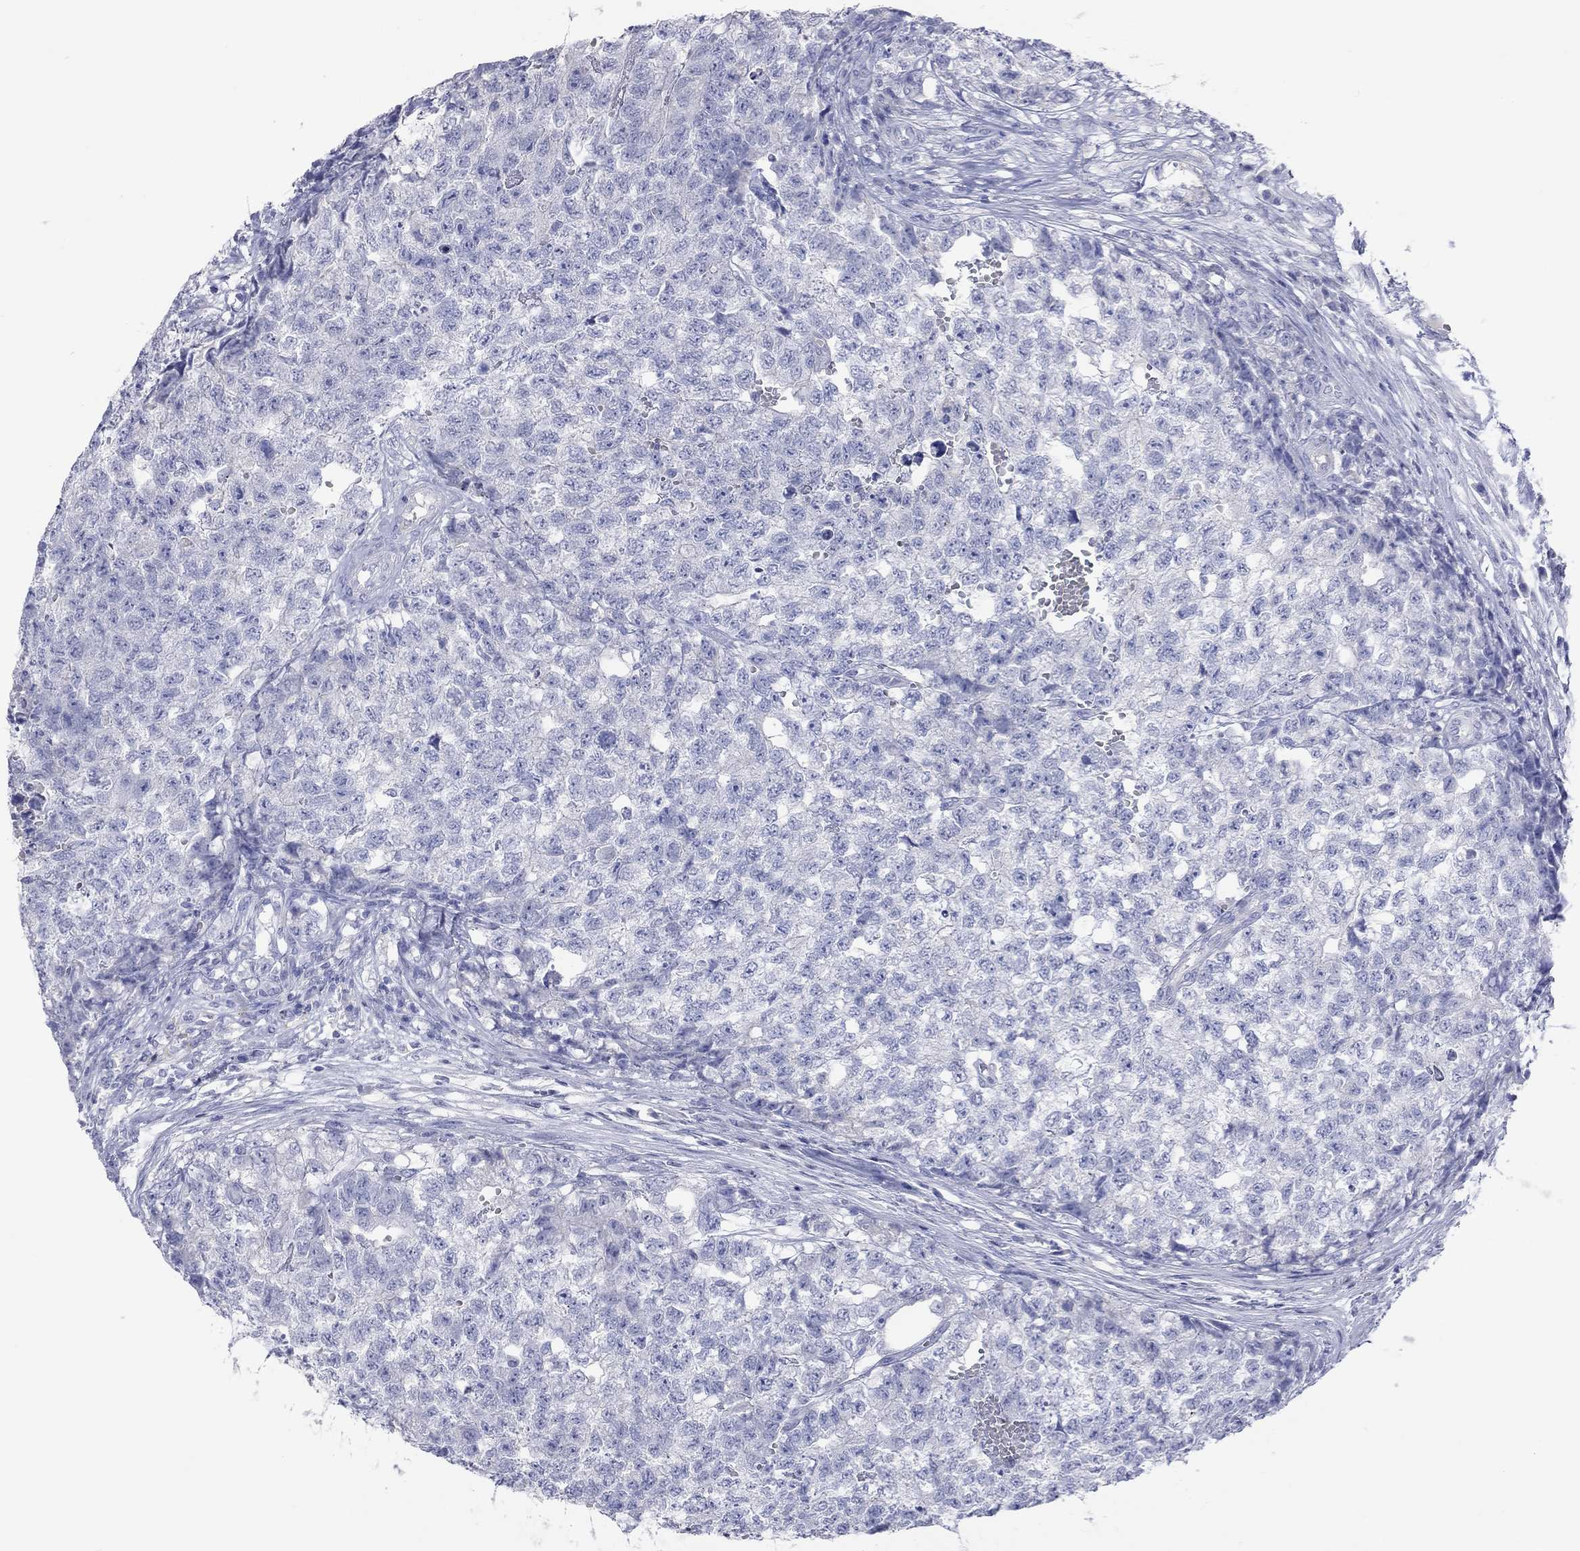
{"staining": {"intensity": "negative", "quantity": "none", "location": "none"}, "tissue": "testis cancer", "cell_type": "Tumor cells", "image_type": "cancer", "snomed": [{"axis": "morphology", "description": "Seminoma, NOS"}, {"axis": "morphology", "description": "Carcinoma, Embryonal, NOS"}, {"axis": "topography", "description": "Testis"}], "caption": "Immunohistochemistry (IHC) micrograph of neoplastic tissue: human seminoma (testis) stained with DAB shows no significant protein positivity in tumor cells.", "gene": "PCDHGC5", "patient": {"sex": "male", "age": 22}}